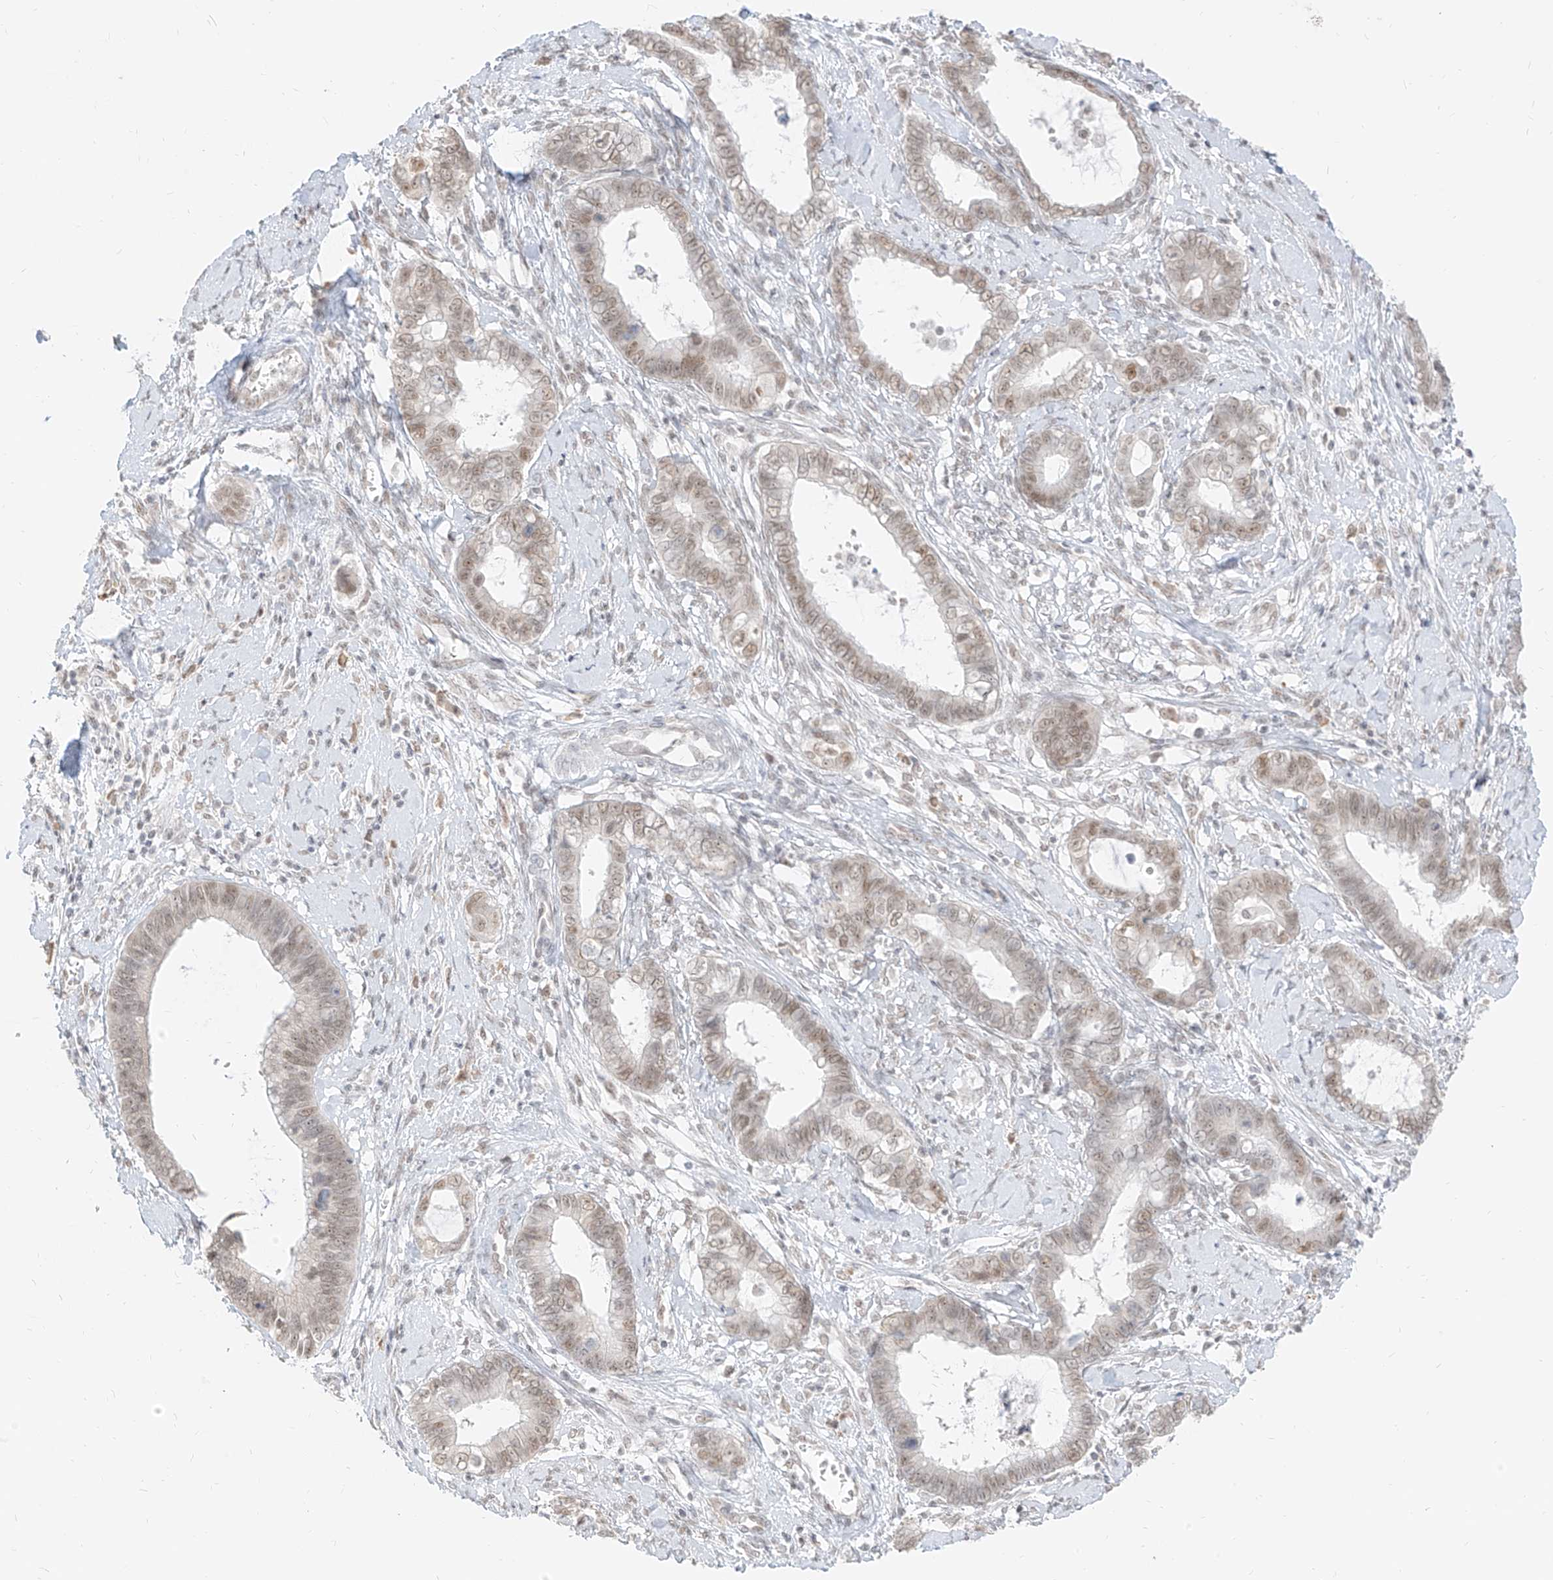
{"staining": {"intensity": "weak", "quantity": ">75%", "location": "nuclear"}, "tissue": "cervical cancer", "cell_type": "Tumor cells", "image_type": "cancer", "snomed": [{"axis": "morphology", "description": "Adenocarcinoma, NOS"}, {"axis": "topography", "description": "Cervix"}], "caption": "Immunohistochemistry image of cervical cancer (adenocarcinoma) stained for a protein (brown), which reveals low levels of weak nuclear staining in approximately >75% of tumor cells.", "gene": "SUPT5H", "patient": {"sex": "female", "age": 44}}